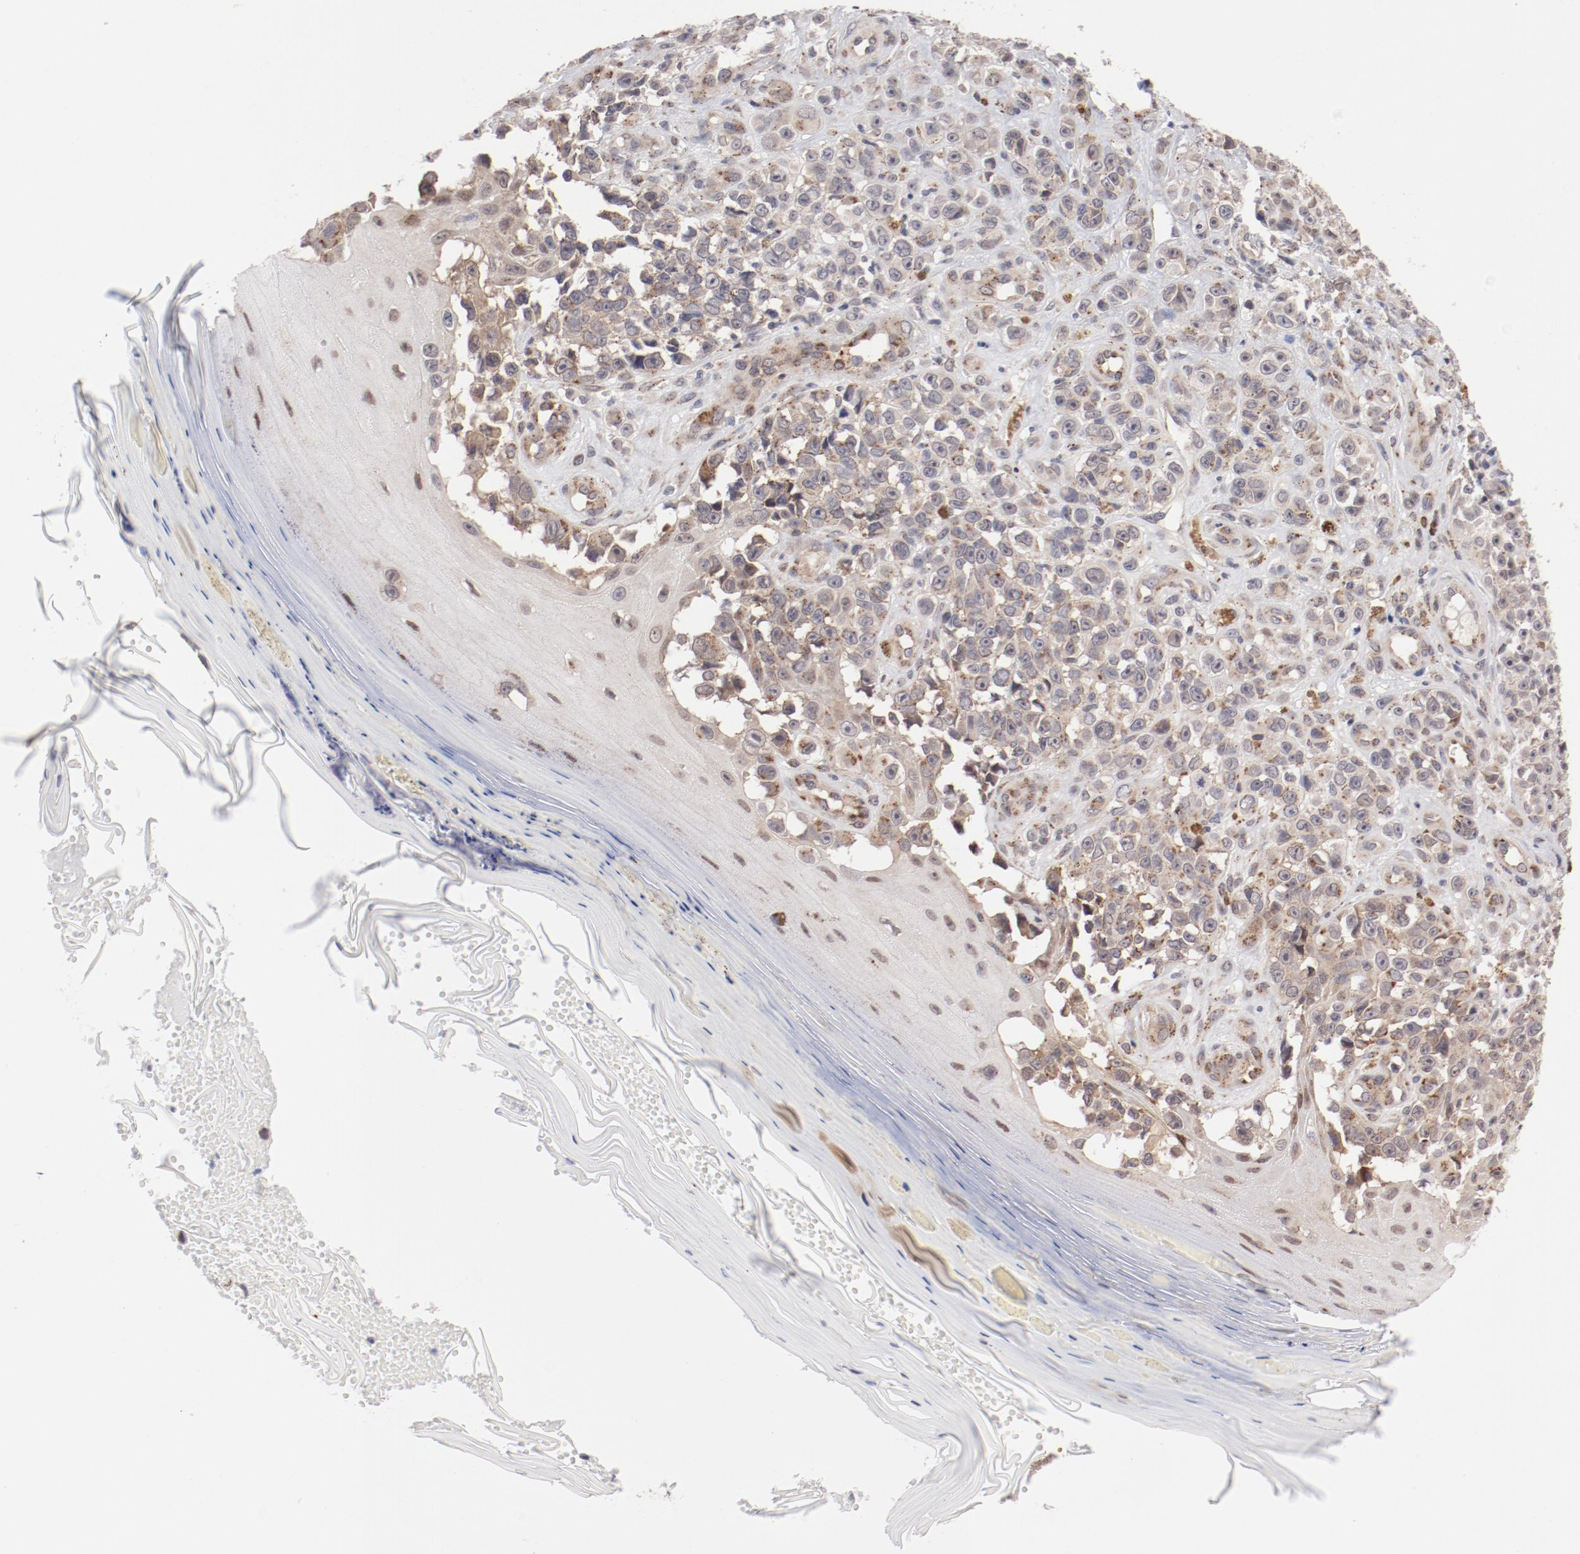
{"staining": {"intensity": "weak", "quantity": "<25%", "location": "cytoplasmic/membranous"}, "tissue": "melanoma", "cell_type": "Tumor cells", "image_type": "cancer", "snomed": [{"axis": "morphology", "description": "Malignant melanoma, NOS"}, {"axis": "topography", "description": "Skin"}], "caption": "Immunohistochemical staining of human malignant melanoma exhibits no significant staining in tumor cells.", "gene": "RPL12", "patient": {"sex": "female", "age": 82}}